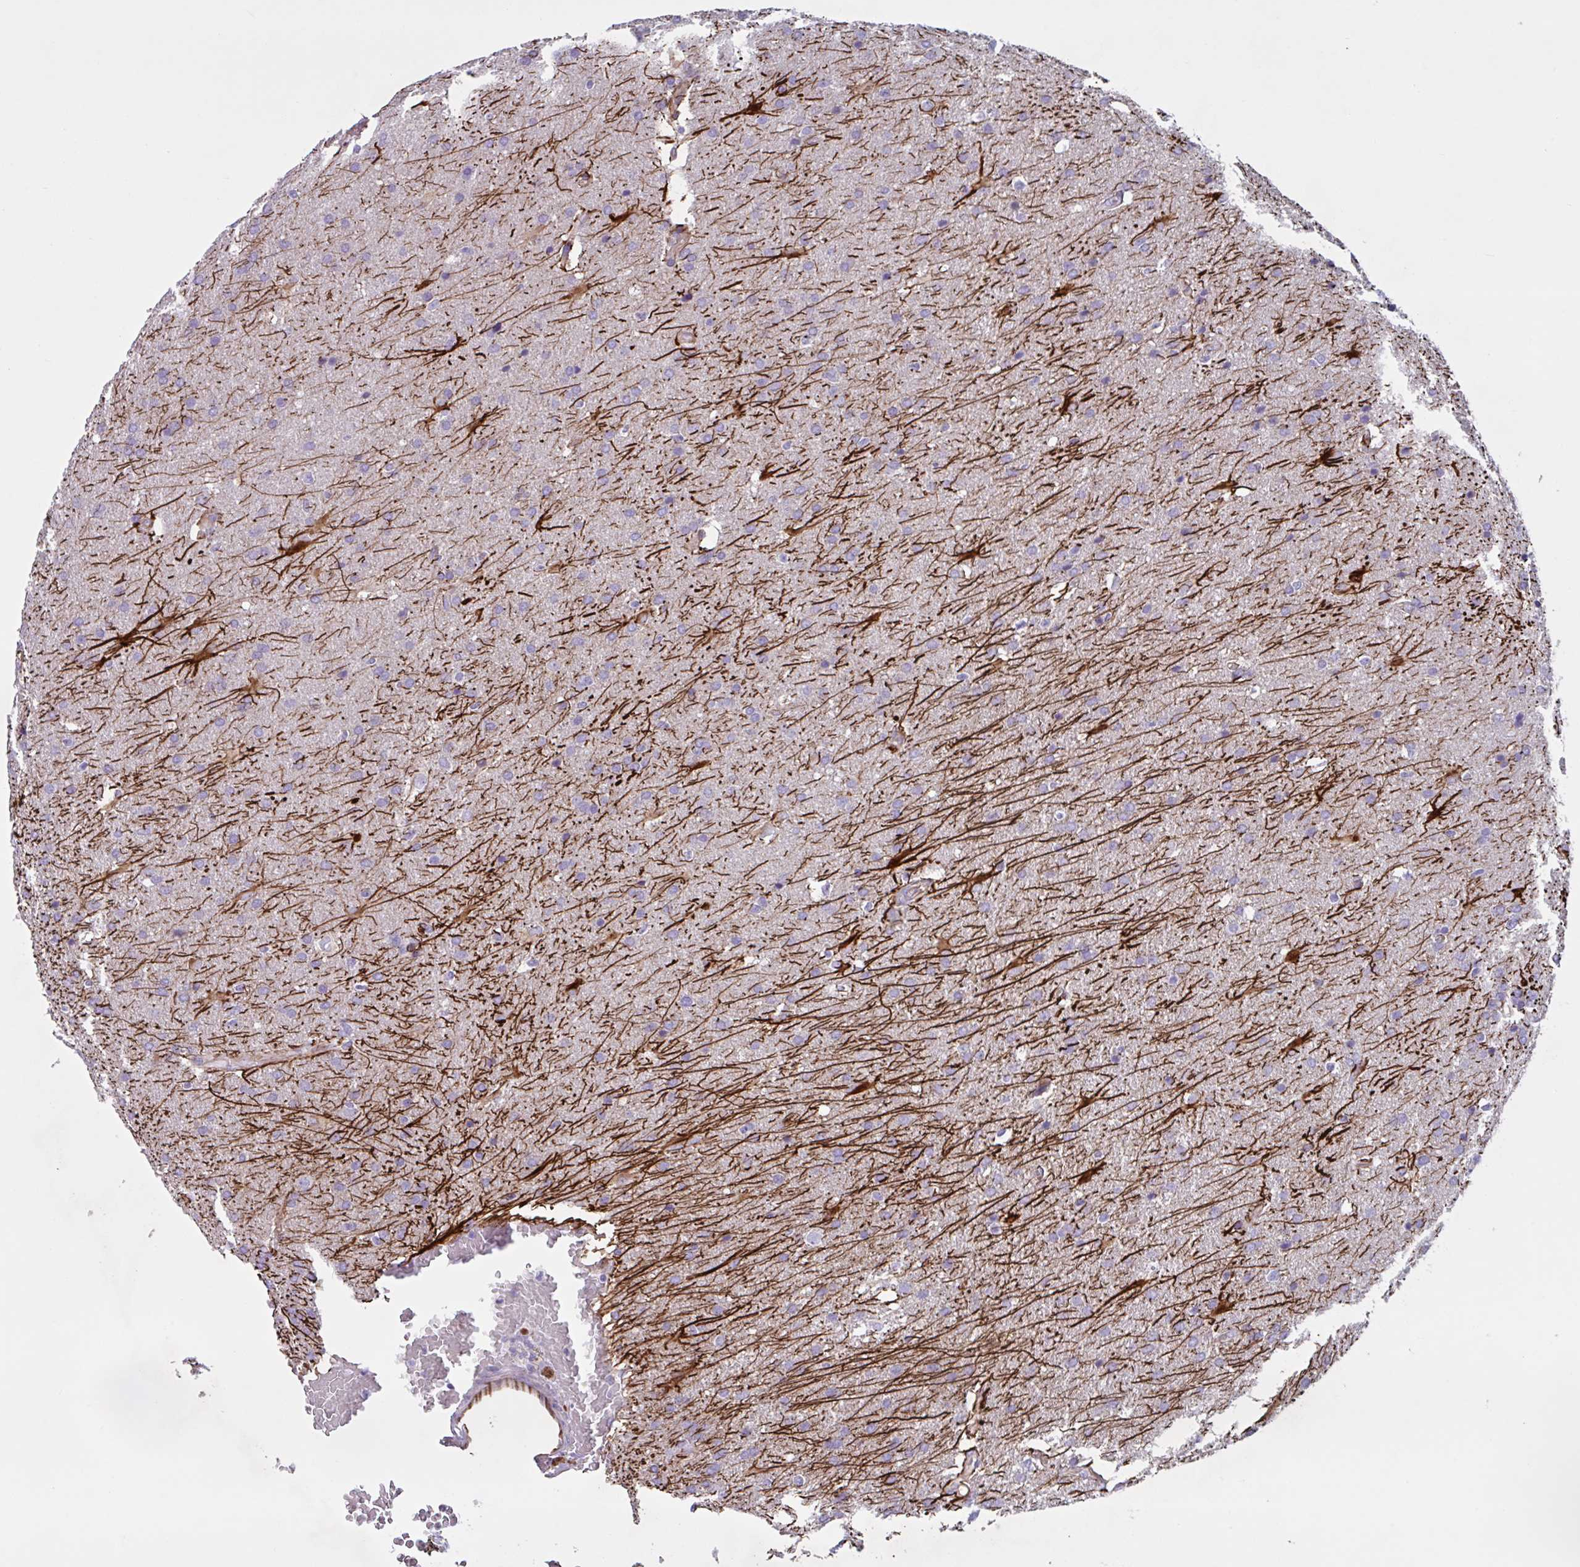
{"staining": {"intensity": "negative", "quantity": "none", "location": "none"}, "tissue": "glioma", "cell_type": "Tumor cells", "image_type": "cancer", "snomed": [{"axis": "morphology", "description": "Glioma, malignant, High grade"}, {"axis": "topography", "description": "Brain"}], "caption": "A micrograph of human glioma is negative for staining in tumor cells.", "gene": "TMEM86B", "patient": {"sex": "male", "age": 56}}